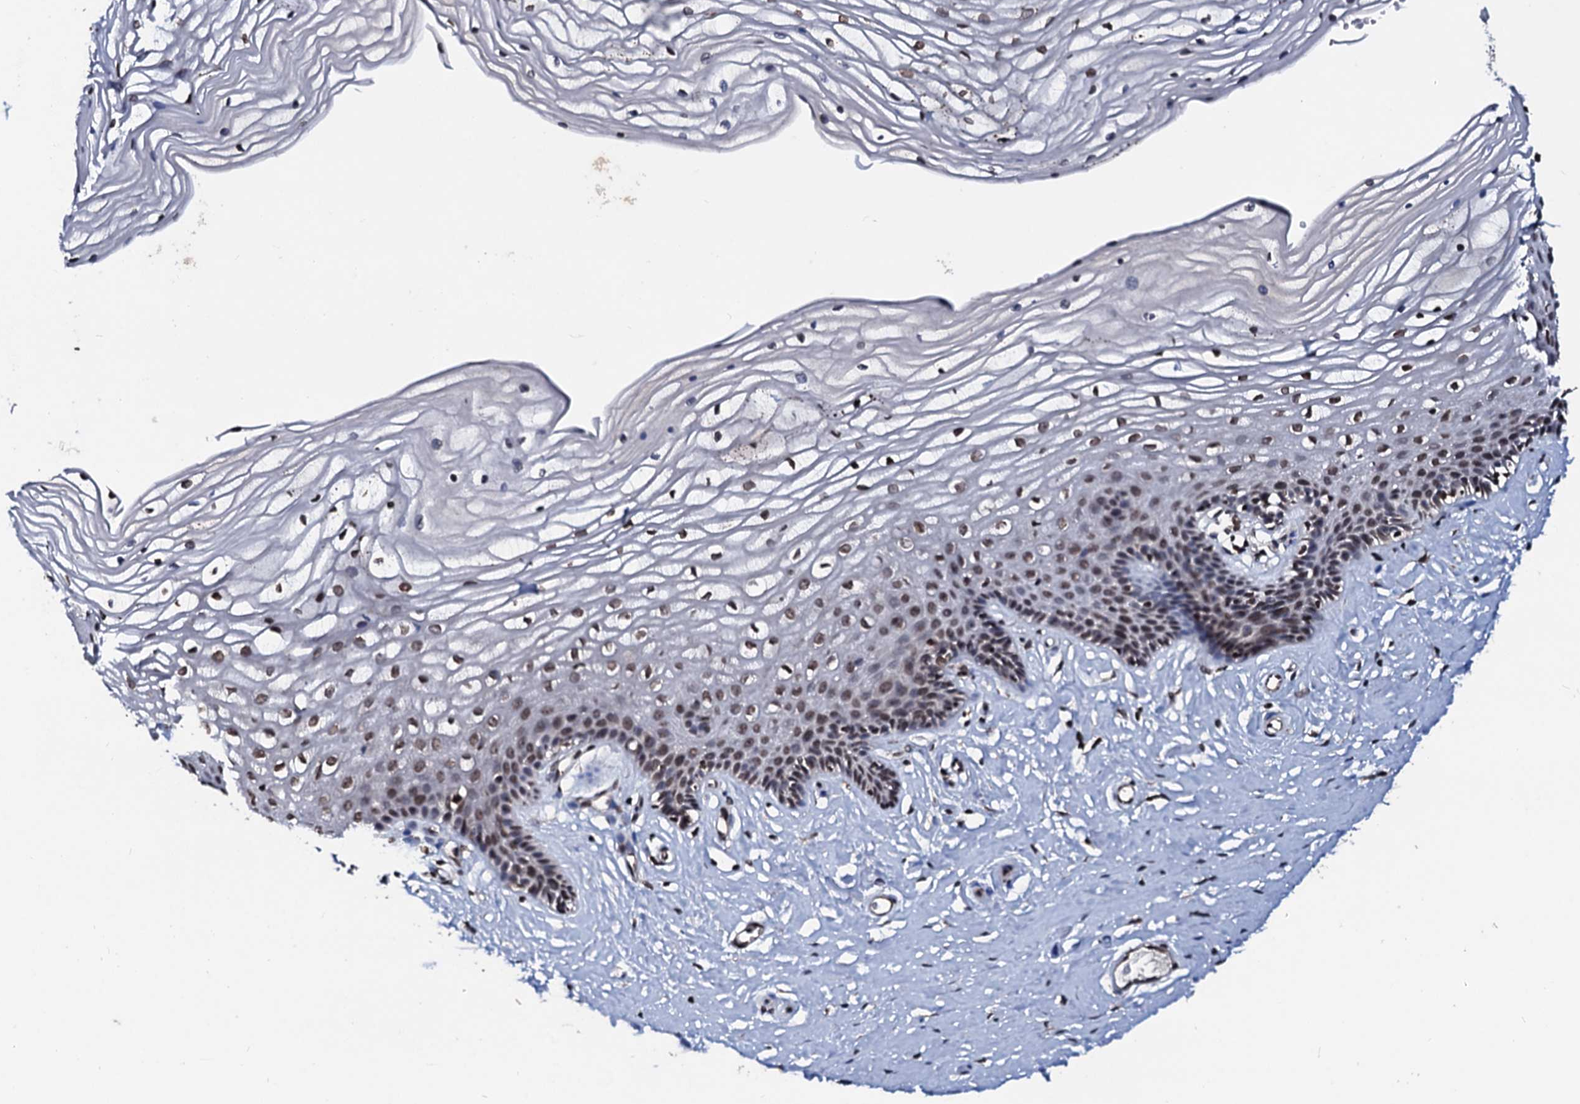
{"staining": {"intensity": "moderate", "quantity": ">75%", "location": "nuclear"}, "tissue": "vagina", "cell_type": "Squamous epithelial cells", "image_type": "normal", "snomed": [{"axis": "morphology", "description": "Normal tissue, NOS"}, {"axis": "topography", "description": "Vagina"}, {"axis": "topography", "description": "Cervix"}], "caption": "High-magnification brightfield microscopy of normal vagina stained with DAB (brown) and counterstained with hematoxylin (blue). squamous epithelial cells exhibit moderate nuclear expression is seen in about>75% of cells.", "gene": "LSM11", "patient": {"sex": "female", "age": 40}}